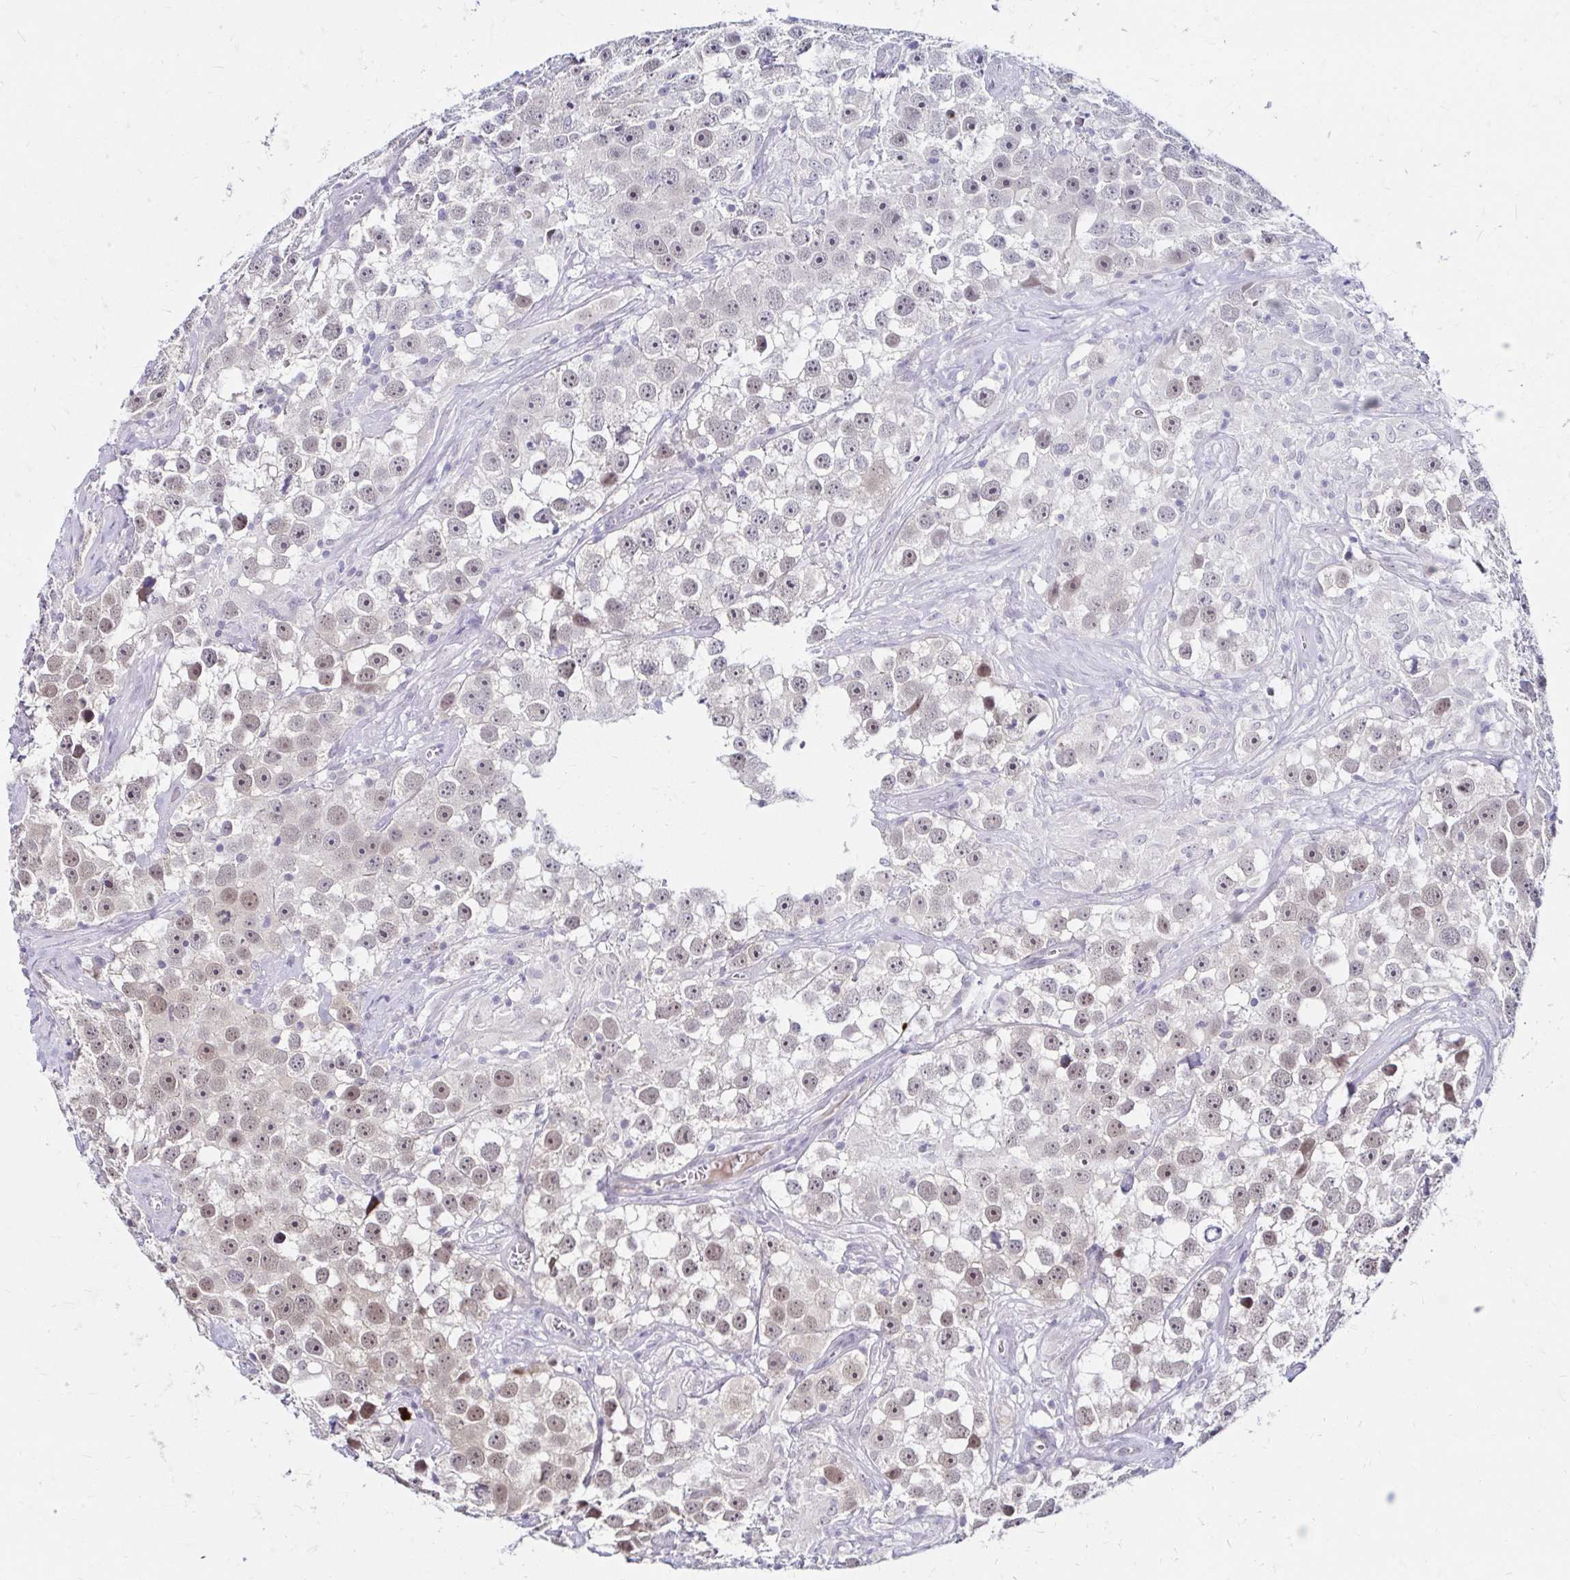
{"staining": {"intensity": "weak", "quantity": "<25%", "location": "nuclear"}, "tissue": "testis cancer", "cell_type": "Tumor cells", "image_type": "cancer", "snomed": [{"axis": "morphology", "description": "Seminoma, NOS"}, {"axis": "topography", "description": "Testis"}], "caption": "IHC photomicrograph of testis cancer stained for a protein (brown), which displays no expression in tumor cells.", "gene": "GUCY1A1", "patient": {"sex": "male", "age": 49}}